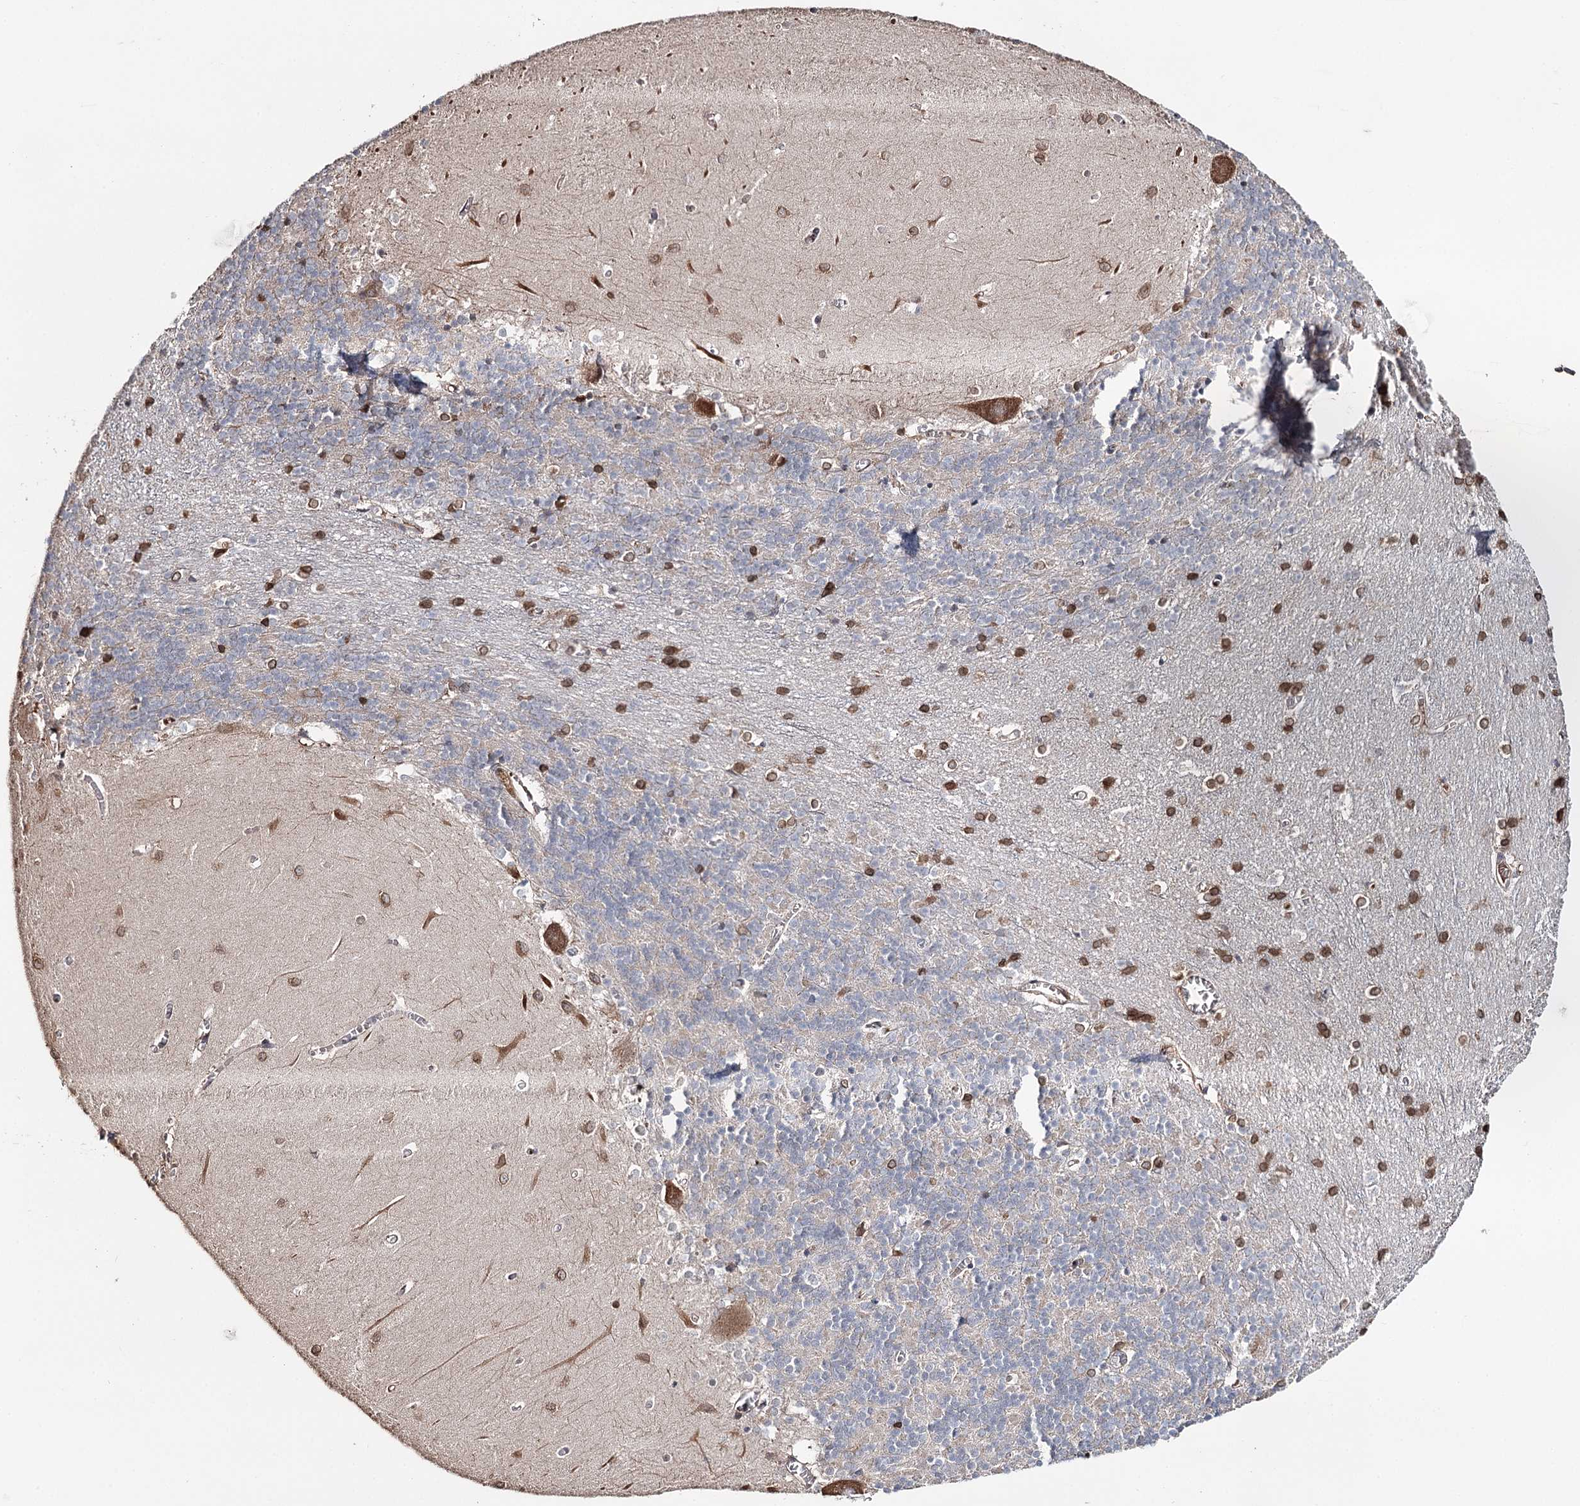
{"staining": {"intensity": "moderate", "quantity": ">75%", "location": "cytoplasmic/membranous"}, "tissue": "cerebellum", "cell_type": "Cells in granular layer", "image_type": "normal", "snomed": [{"axis": "morphology", "description": "Normal tissue, NOS"}, {"axis": "topography", "description": "Cerebellum"}], "caption": "Immunohistochemical staining of unremarkable cerebellum demonstrates medium levels of moderate cytoplasmic/membranous positivity in about >75% of cells in granular layer.", "gene": "SYVN1", "patient": {"sex": "male", "age": 37}}